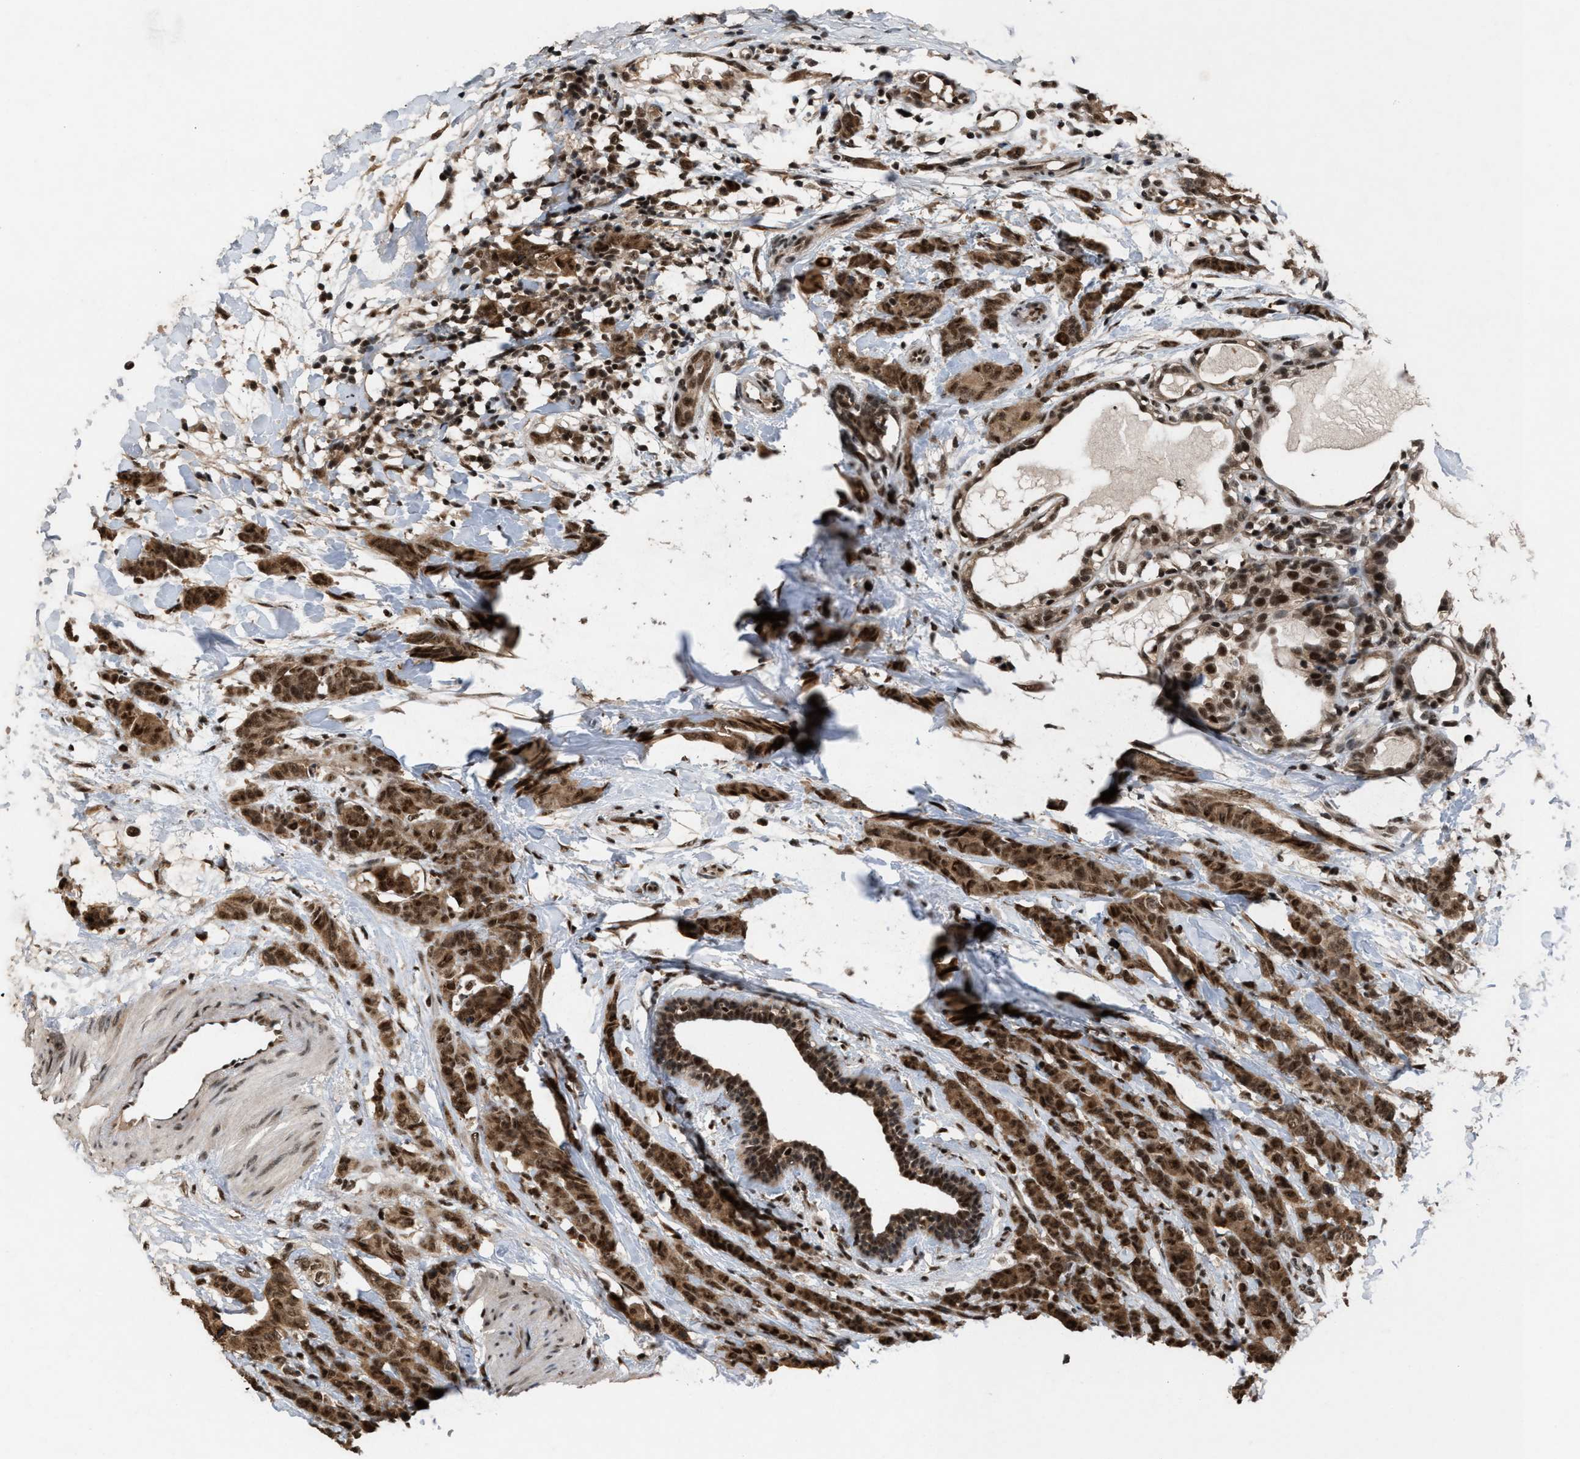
{"staining": {"intensity": "strong", "quantity": ">75%", "location": "cytoplasmic/membranous,nuclear"}, "tissue": "breast cancer", "cell_type": "Tumor cells", "image_type": "cancer", "snomed": [{"axis": "morphology", "description": "Normal tissue, NOS"}, {"axis": "morphology", "description": "Duct carcinoma"}, {"axis": "topography", "description": "Breast"}], "caption": "Immunohistochemistry (IHC) photomicrograph of neoplastic tissue: breast intraductal carcinoma stained using immunohistochemistry reveals high levels of strong protein expression localized specifically in the cytoplasmic/membranous and nuclear of tumor cells, appearing as a cytoplasmic/membranous and nuclear brown color.", "gene": "PRPF4", "patient": {"sex": "female", "age": 40}}